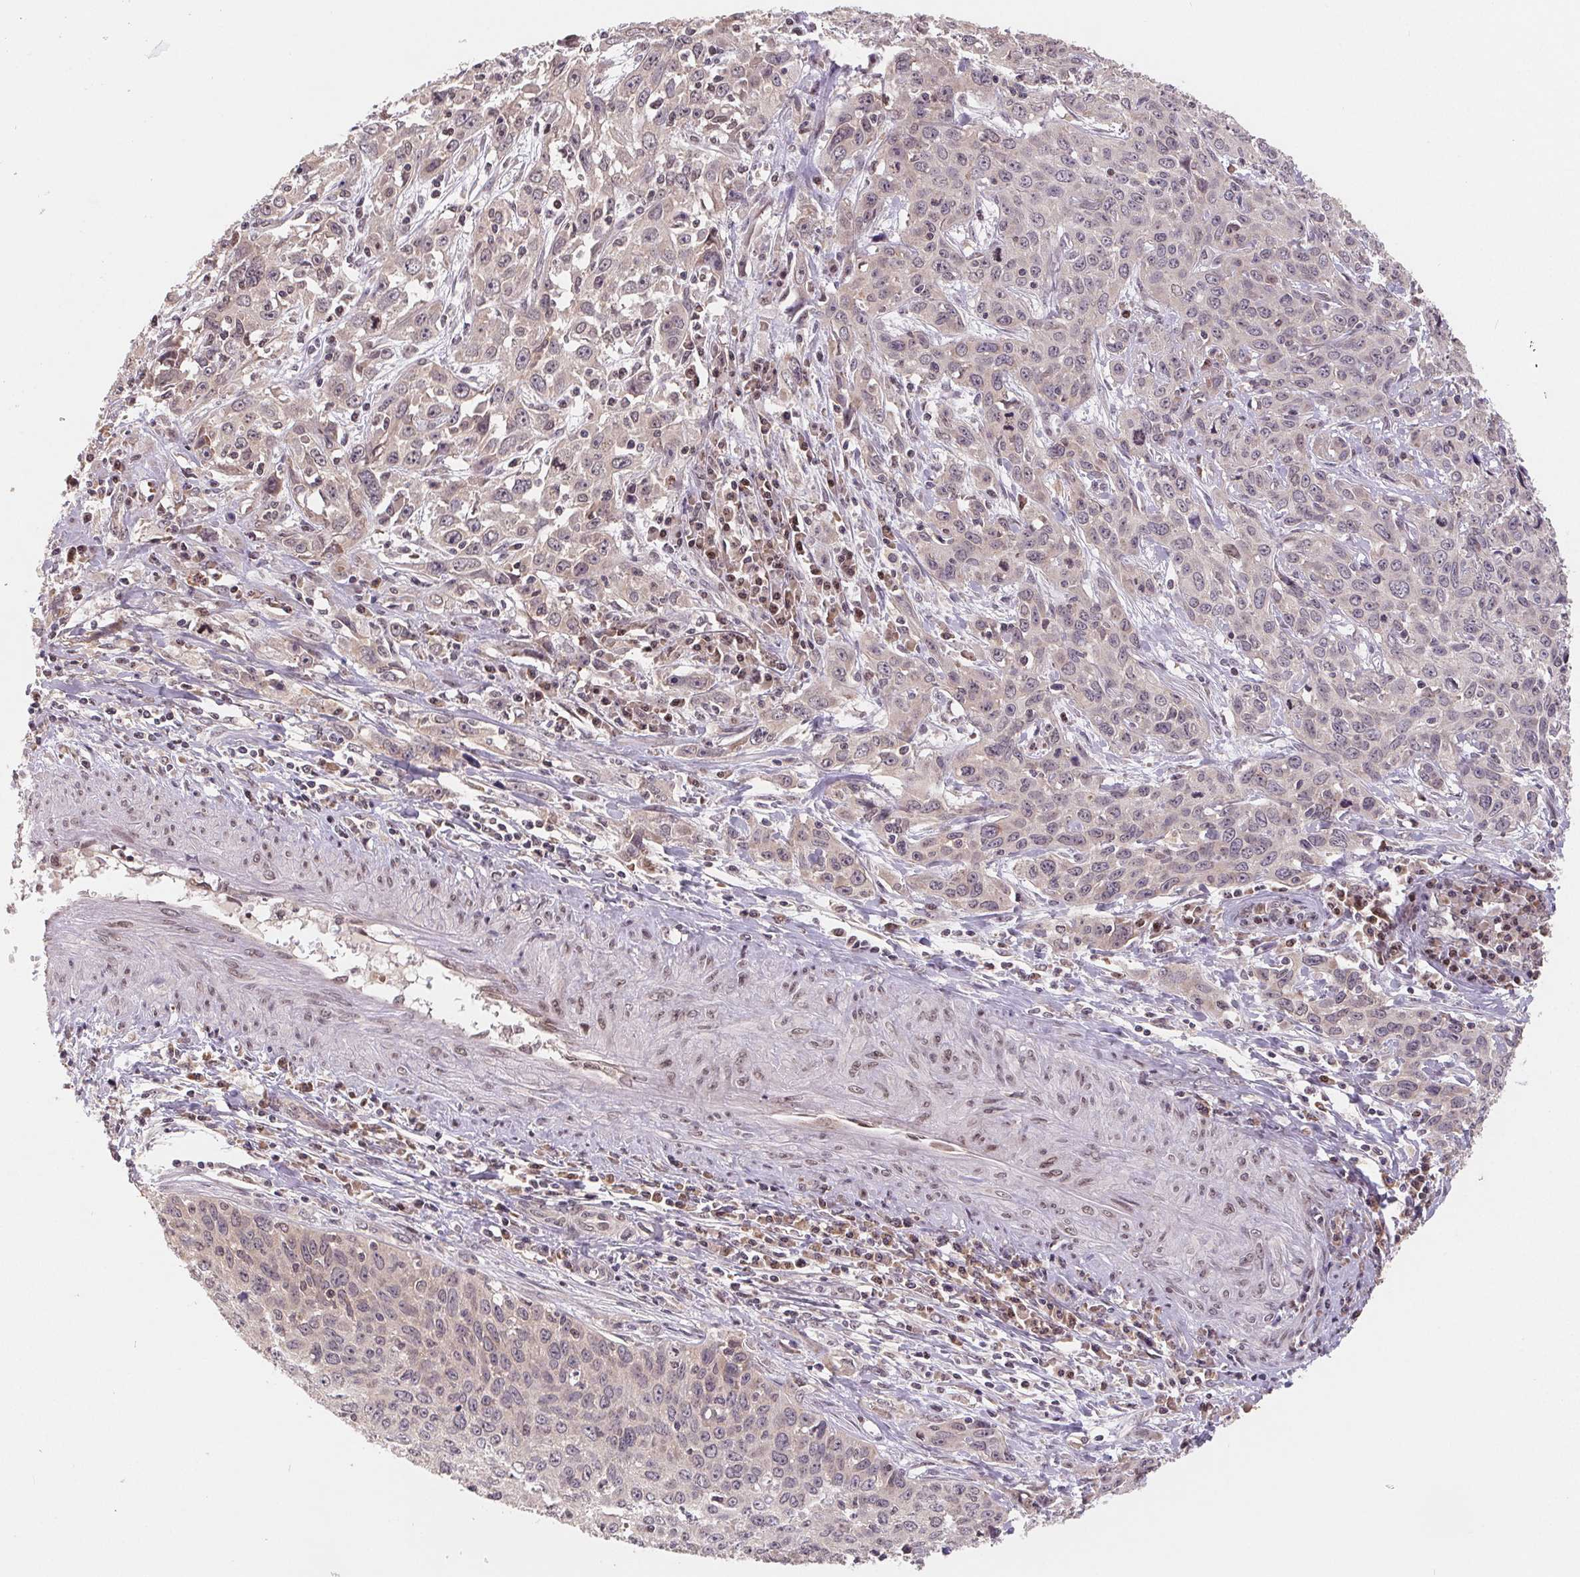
{"staining": {"intensity": "negative", "quantity": "none", "location": "none"}, "tissue": "cervical cancer", "cell_type": "Tumor cells", "image_type": "cancer", "snomed": [{"axis": "morphology", "description": "Squamous cell carcinoma, NOS"}, {"axis": "topography", "description": "Cervix"}], "caption": "Human cervical squamous cell carcinoma stained for a protein using immunohistochemistry (IHC) exhibits no expression in tumor cells.", "gene": "HMGN3", "patient": {"sex": "female", "age": 38}}